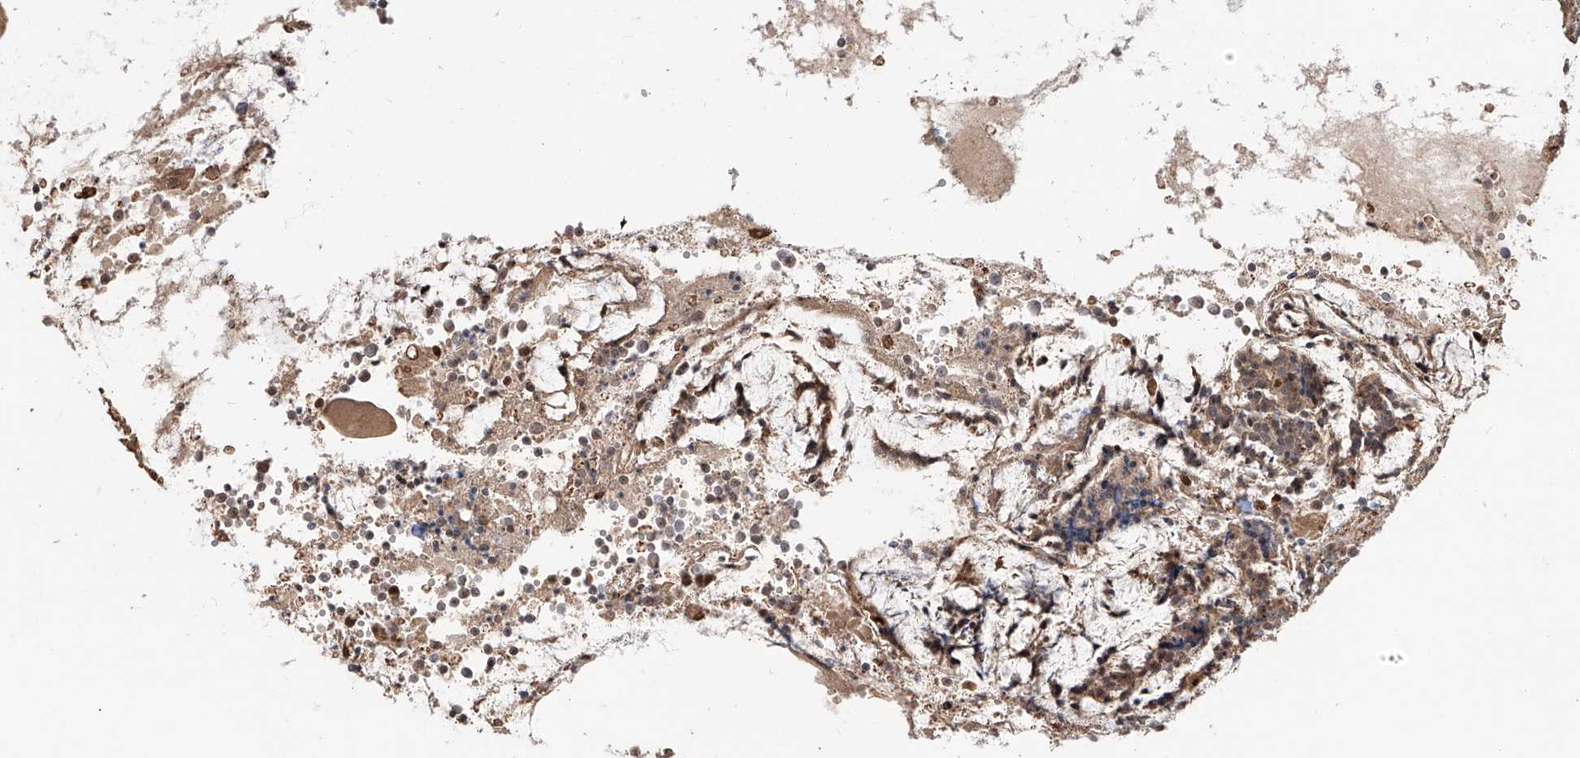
{"staining": {"intensity": "moderate", "quantity": "25%-75%", "location": "cytoplasmic/membranous,nuclear"}, "tissue": "appendix", "cell_type": "Glandular cells", "image_type": "normal", "snomed": [{"axis": "morphology", "description": "Normal tissue, NOS"}, {"axis": "topography", "description": "Appendix"}], "caption": "Normal appendix demonstrates moderate cytoplasmic/membranous,nuclear expression in approximately 25%-75% of glandular cells, visualized by immunohistochemistry. Nuclei are stained in blue.", "gene": "ZNF710", "patient": {"sex": "female", "age": 54}}